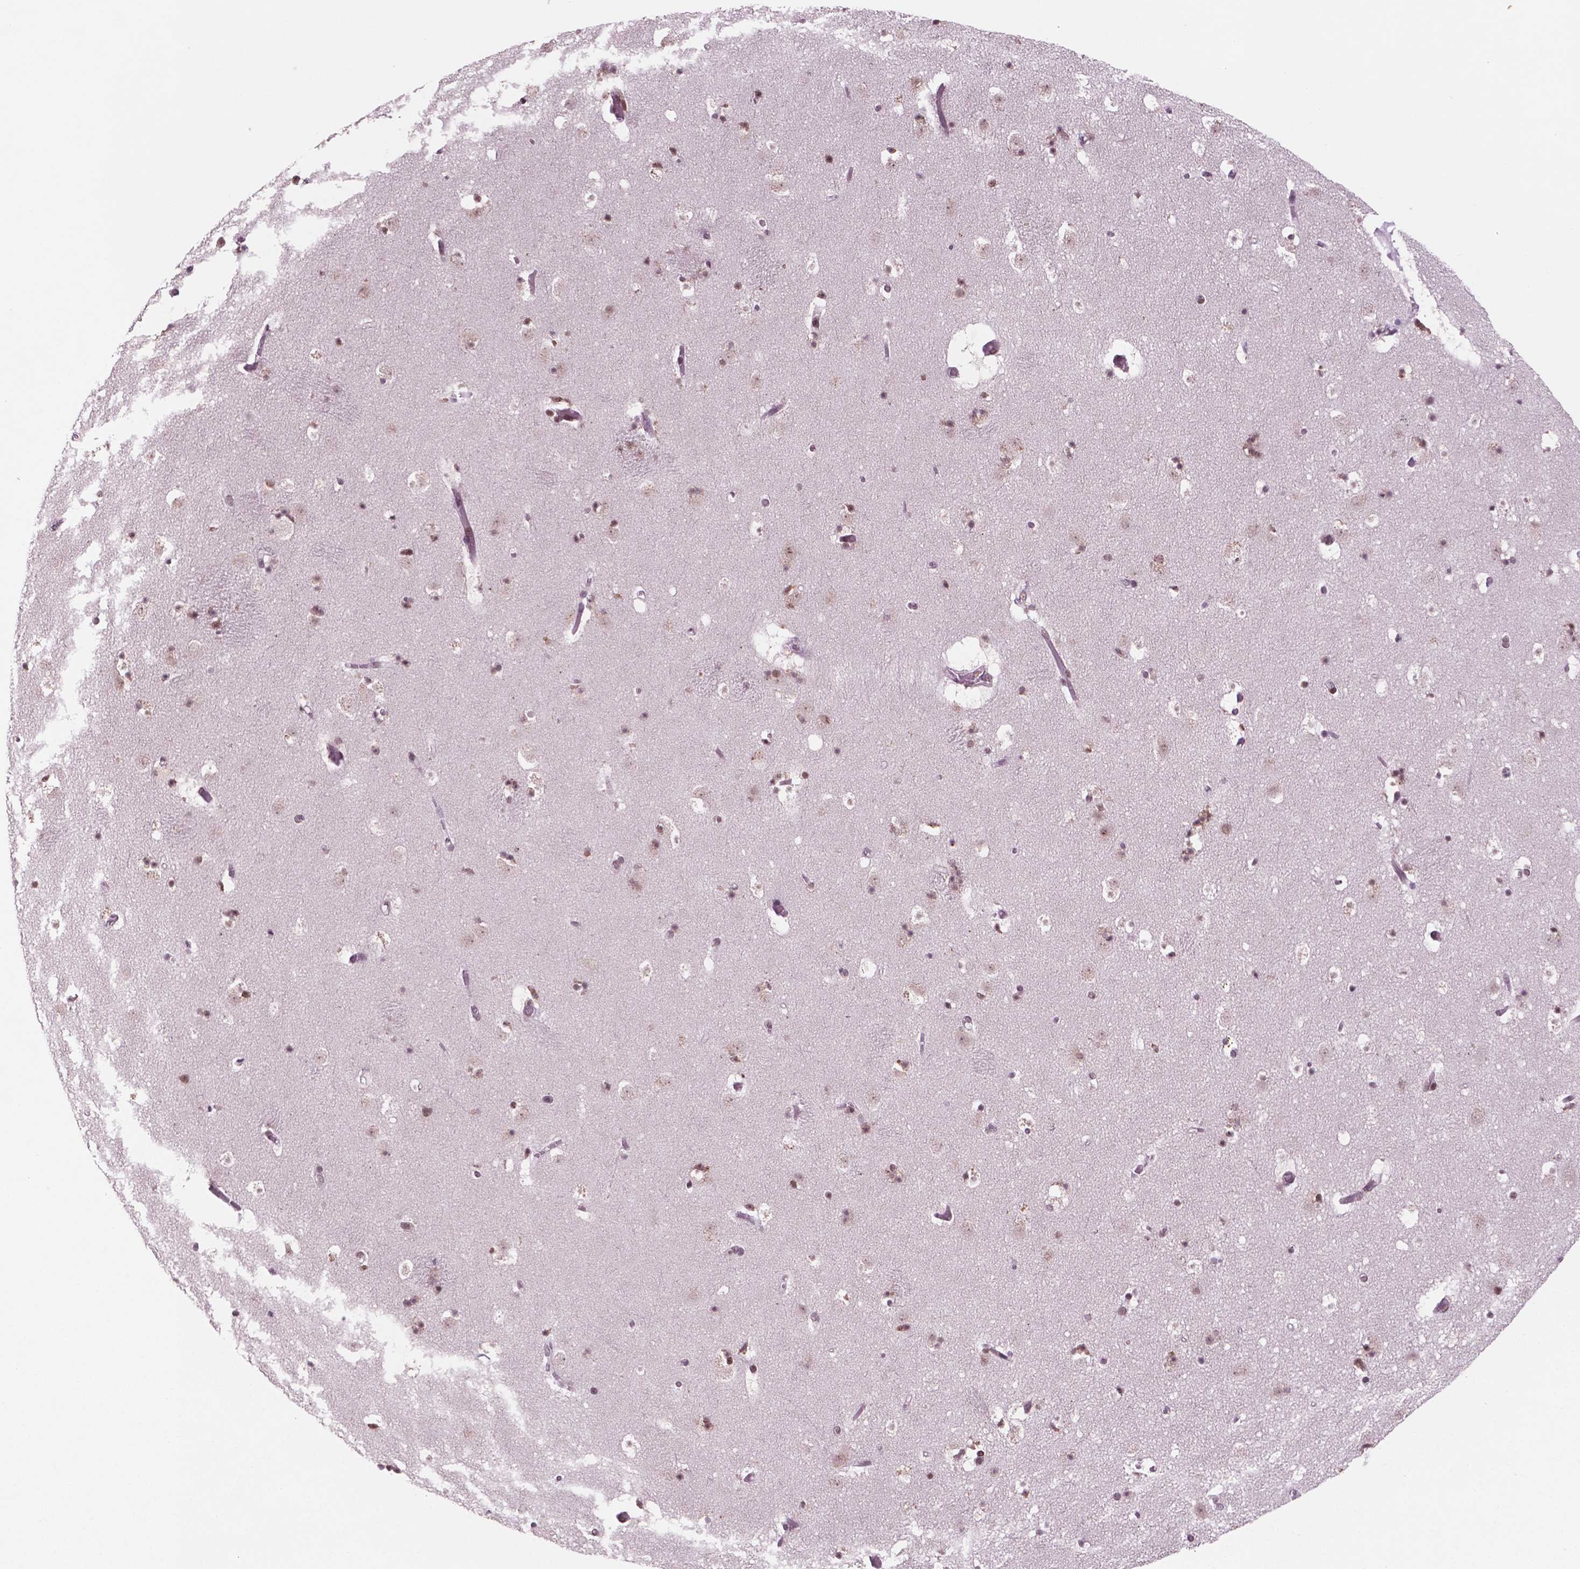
{"staining": {"intensity": "moderate", "quantity": ">75%", "location": "nuclear"}, "tissue": "caudate", "cell_type": "Glial cells", "image_type": "normal", "snomed": [{"axis": "morphology", "description": "Normal tissue, NOS"}, {"axis": "topography", "description": "Lateral ventricle wall"}], "caption": "Caudate stained with a brown dye displays moderate nuclear positive positivity in approximately >75% of glial cells.", "gene": "POLR2E", "patient": {"sex": "female", "age": 42}}